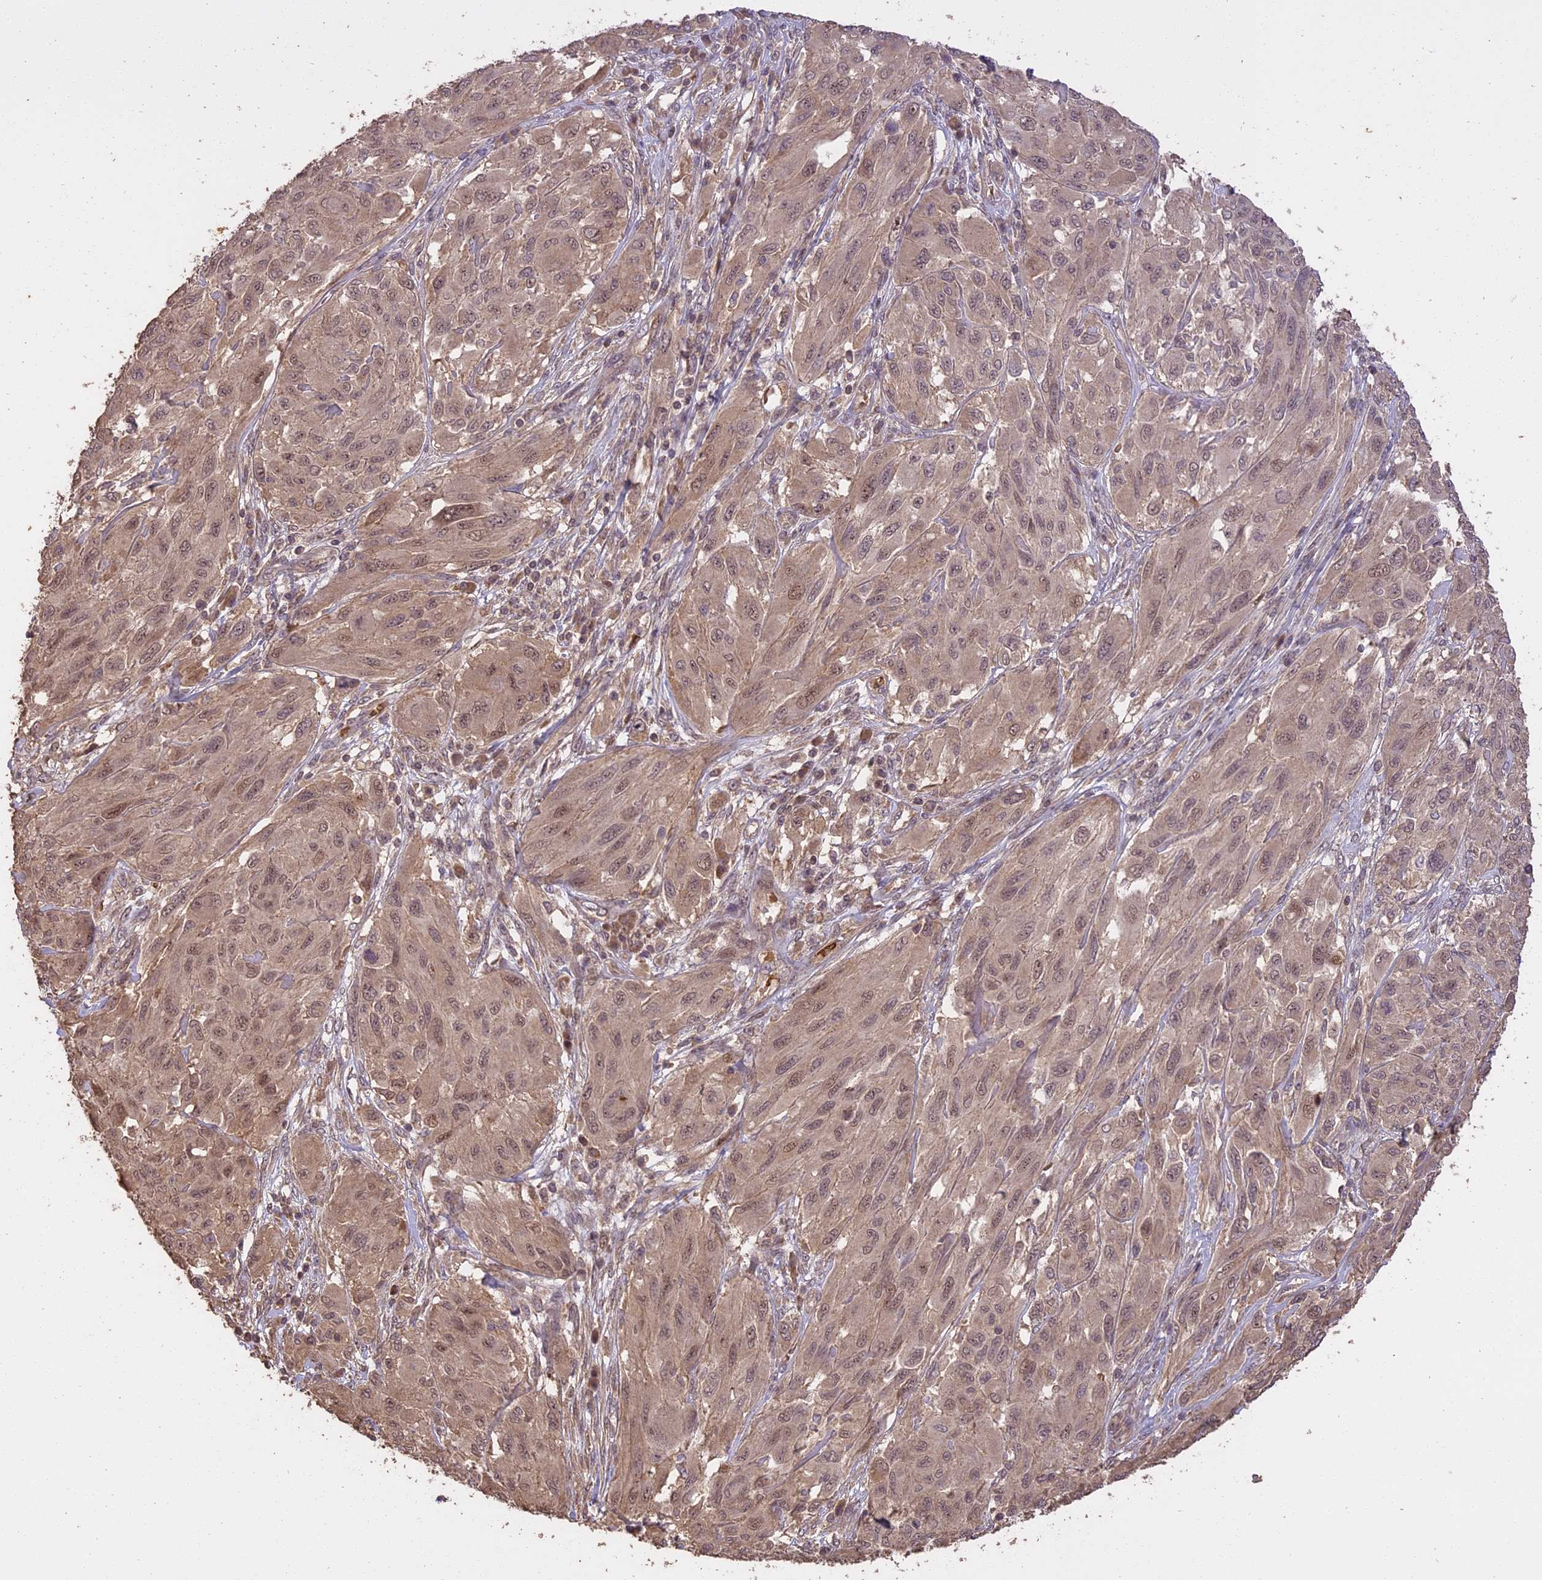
{"staining": {"intensity": "moderate", "quantity": "25%-75%", "location": "cytoplasmic/membranous,nuclear"}, "tissue": "melanoma", "cell_type": "Tumor cells", "image_type": "cancer", "snomed": [{"axis": "morphology", "description": "Malignant melanoma, NOS"}, {"axis": "topography", "description": "Skin"}], "caption": "A brown stain labels moderate cytoplasmic/membranous and nuclear positivity of a protein in human melanoma tumor cells.", "gene": "TIGD7", "patient": {"sex": "female", "age": 91}}